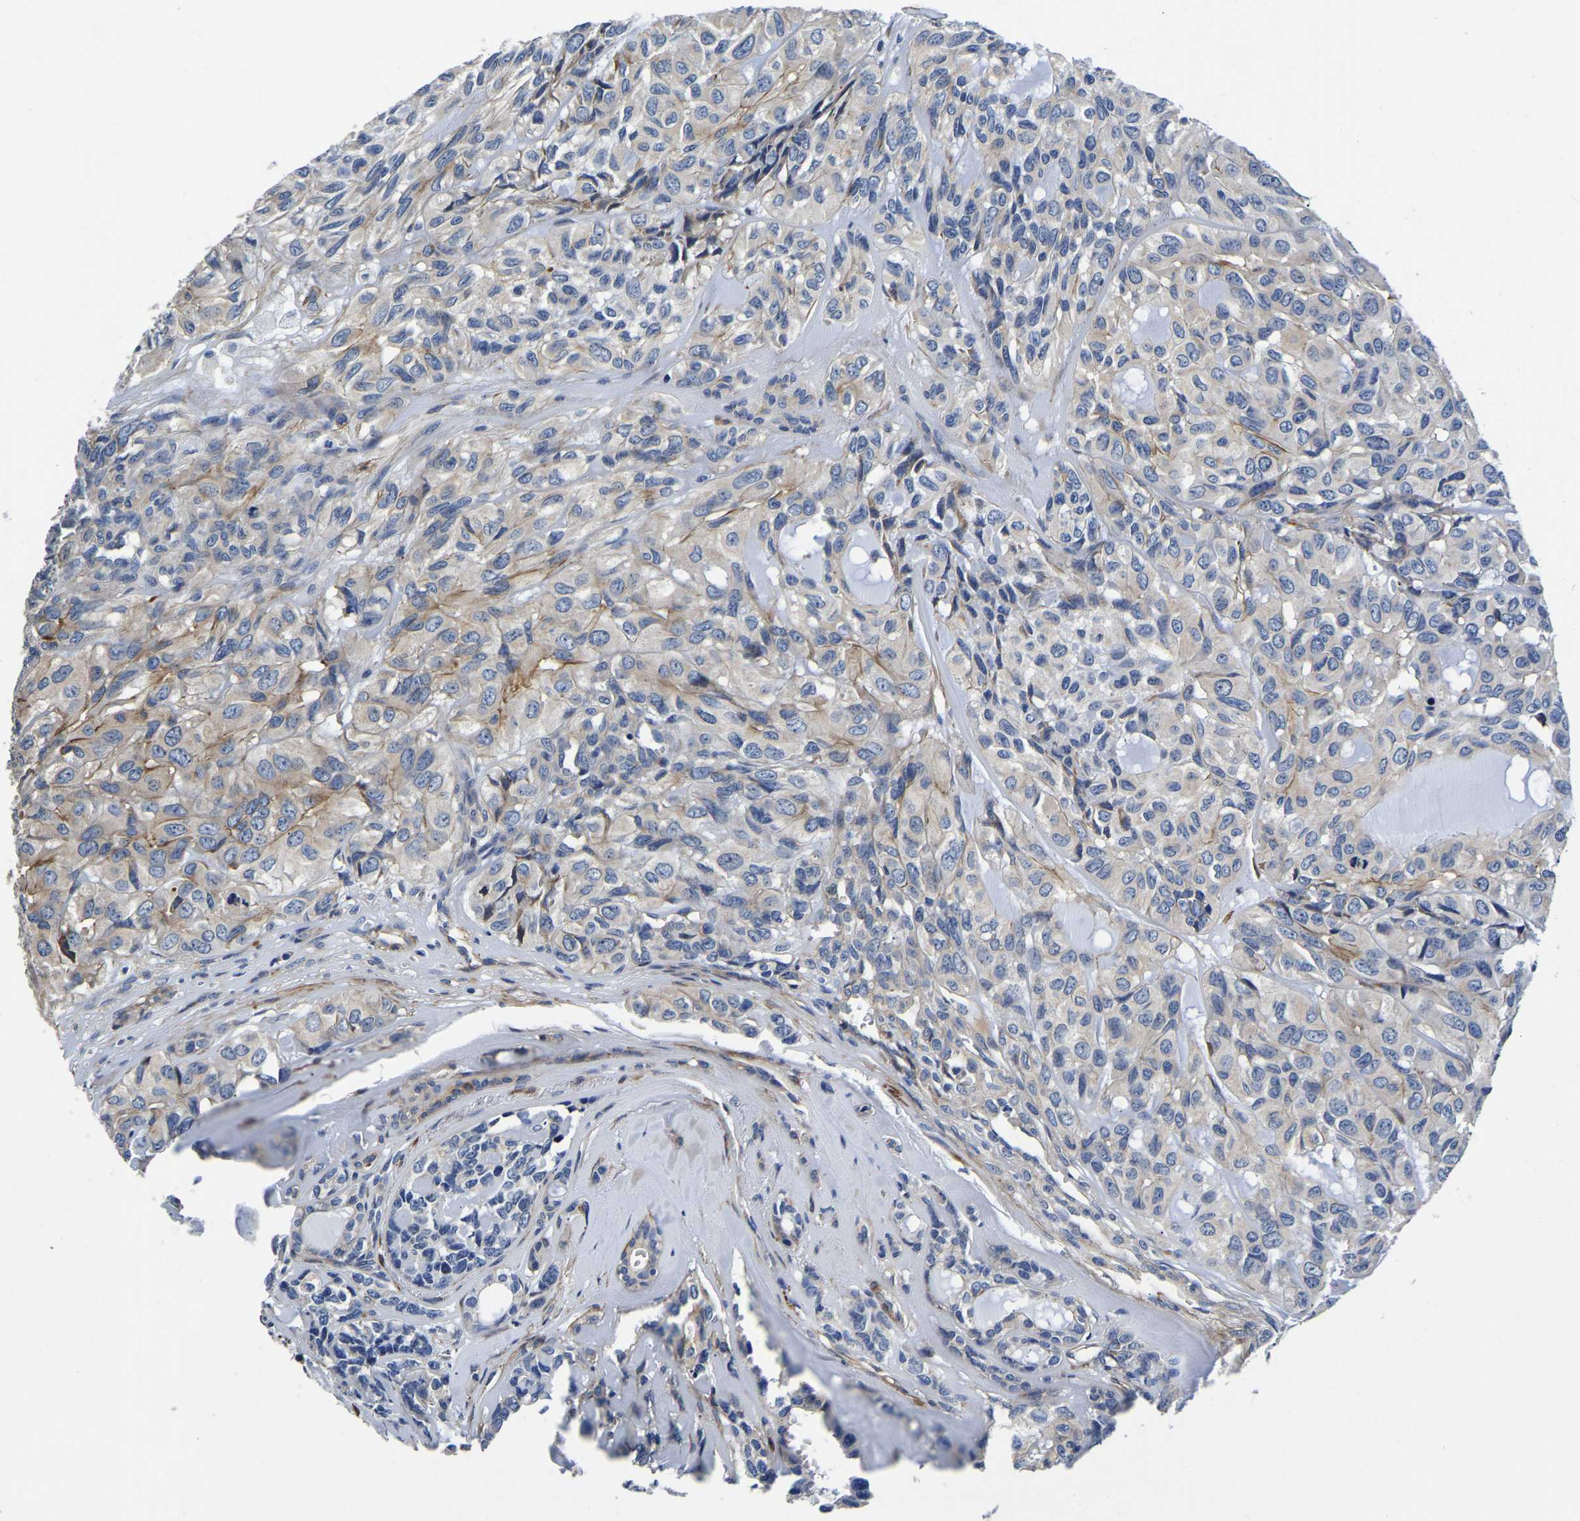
{"staining": {"intensity": "weak", "quantity": "25%-75%", "location": "cytoplasmic/membranous"}, "tissue": "head and neck cancer", "cell_type": "Tumor cells", "image_type": "cancer", "snomed": [{"axis": "morphology", "description": "Adenocarcinoma, NOS"}, {"axis": "topography", "description": "Salivary gland, NOS"}, {"axis": "topography", "description": "Head-Neck"}], "caption": "Tumor cells exhibit weak cytoplasmic/membranous expression in approximately 25%-75% of cells in head and neck adenocarcinoma.", "gene": "KCTD17", "patient": {"sex": "female", "age": 76}}